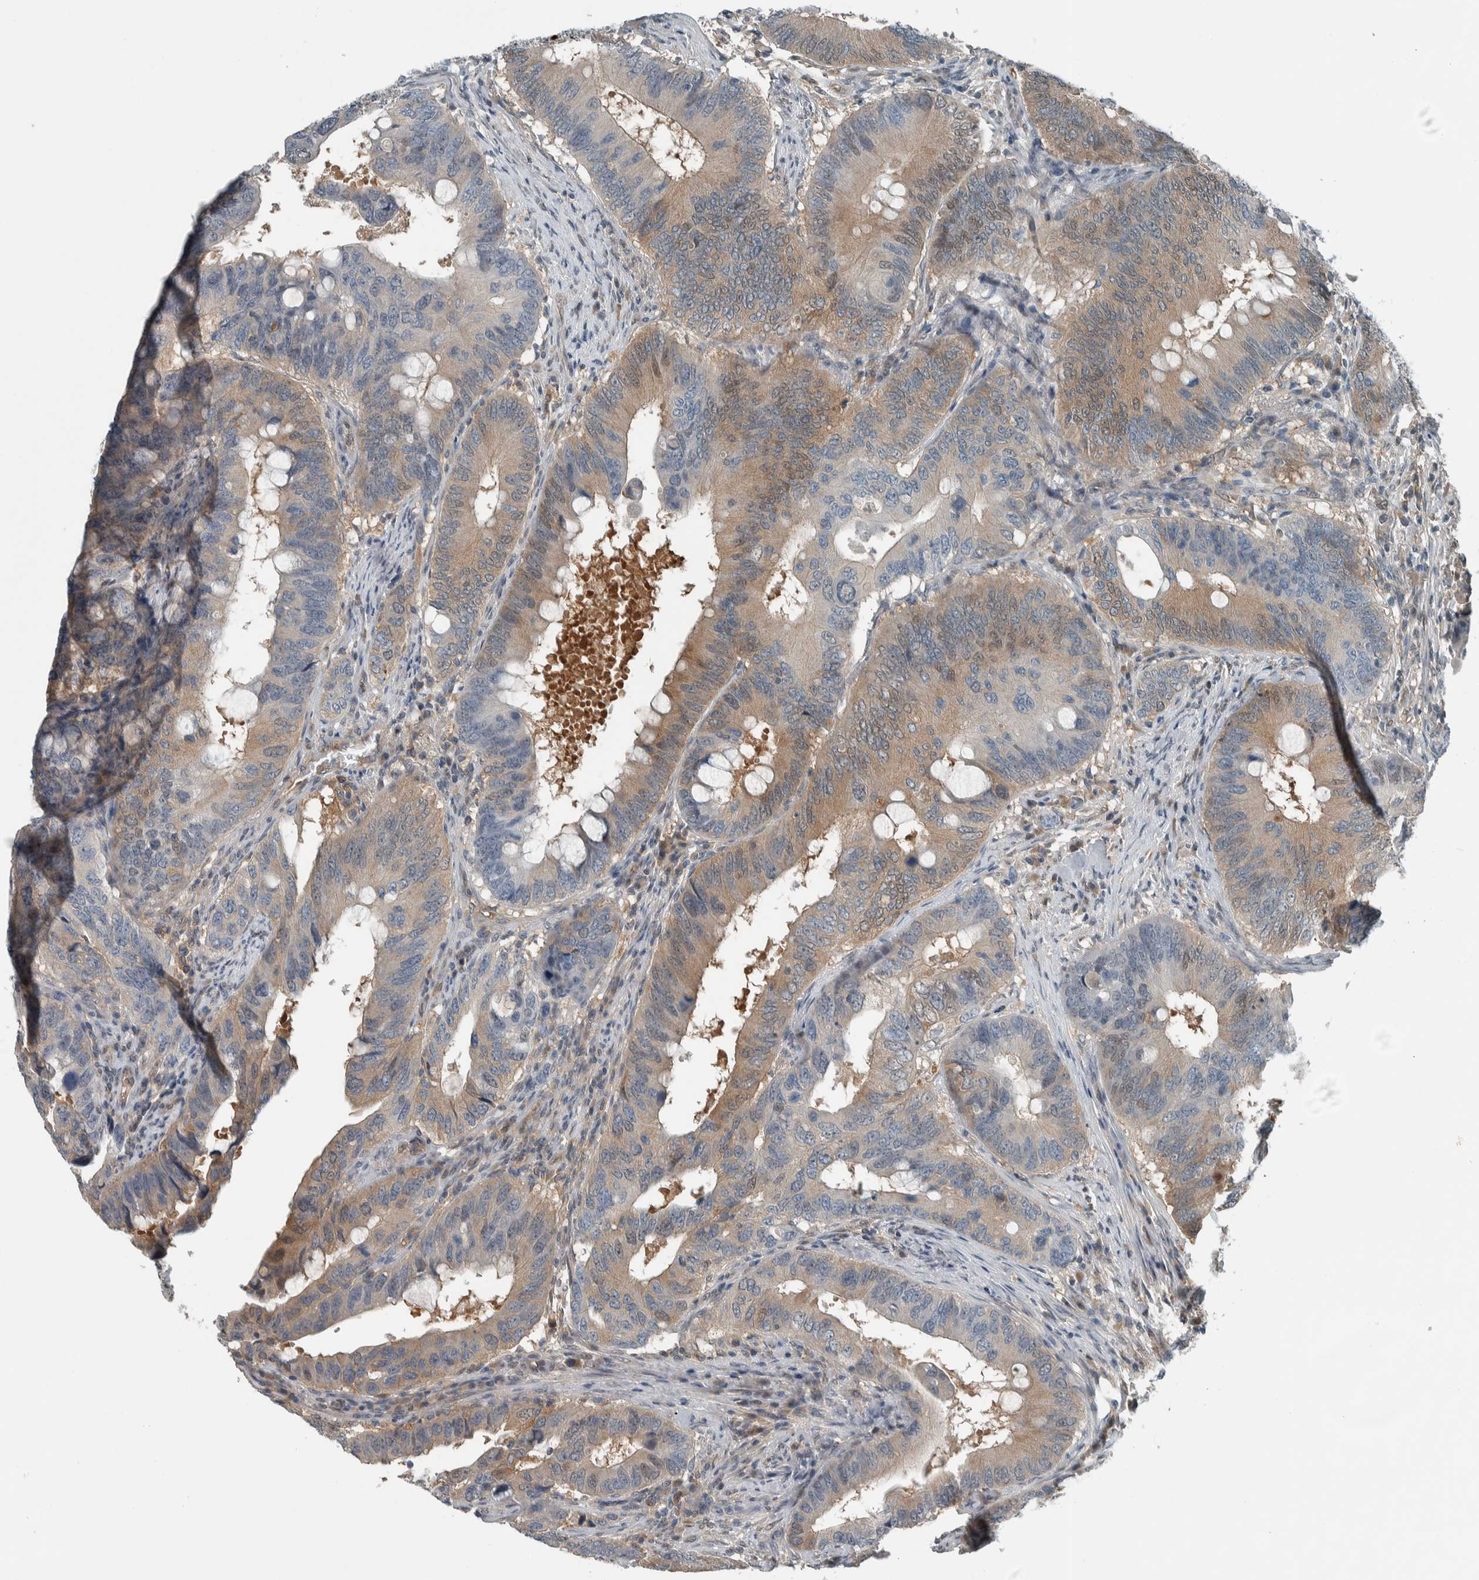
{"staining": {"intensity": "weak", "quantity": "25%-75%", "location": "cytoplasmic/membranous,nuclear"}, "tissue": "colorectal cancer", "cell_type": "Tumor cells", "image_type": "cancer", "snomed": [{"axis": "morphology", "description": "Adenocarcinoma, NOS"}, {"axis": "topography", "description": "Colon"}], "caption": "A brown stain highlights weak cytoplasmic/membranous and nuclear positivity of a protein in human colorectal cancer tumor cells.", "gene": "ALAD", "patient": {"sex": "male", "age": 71}}